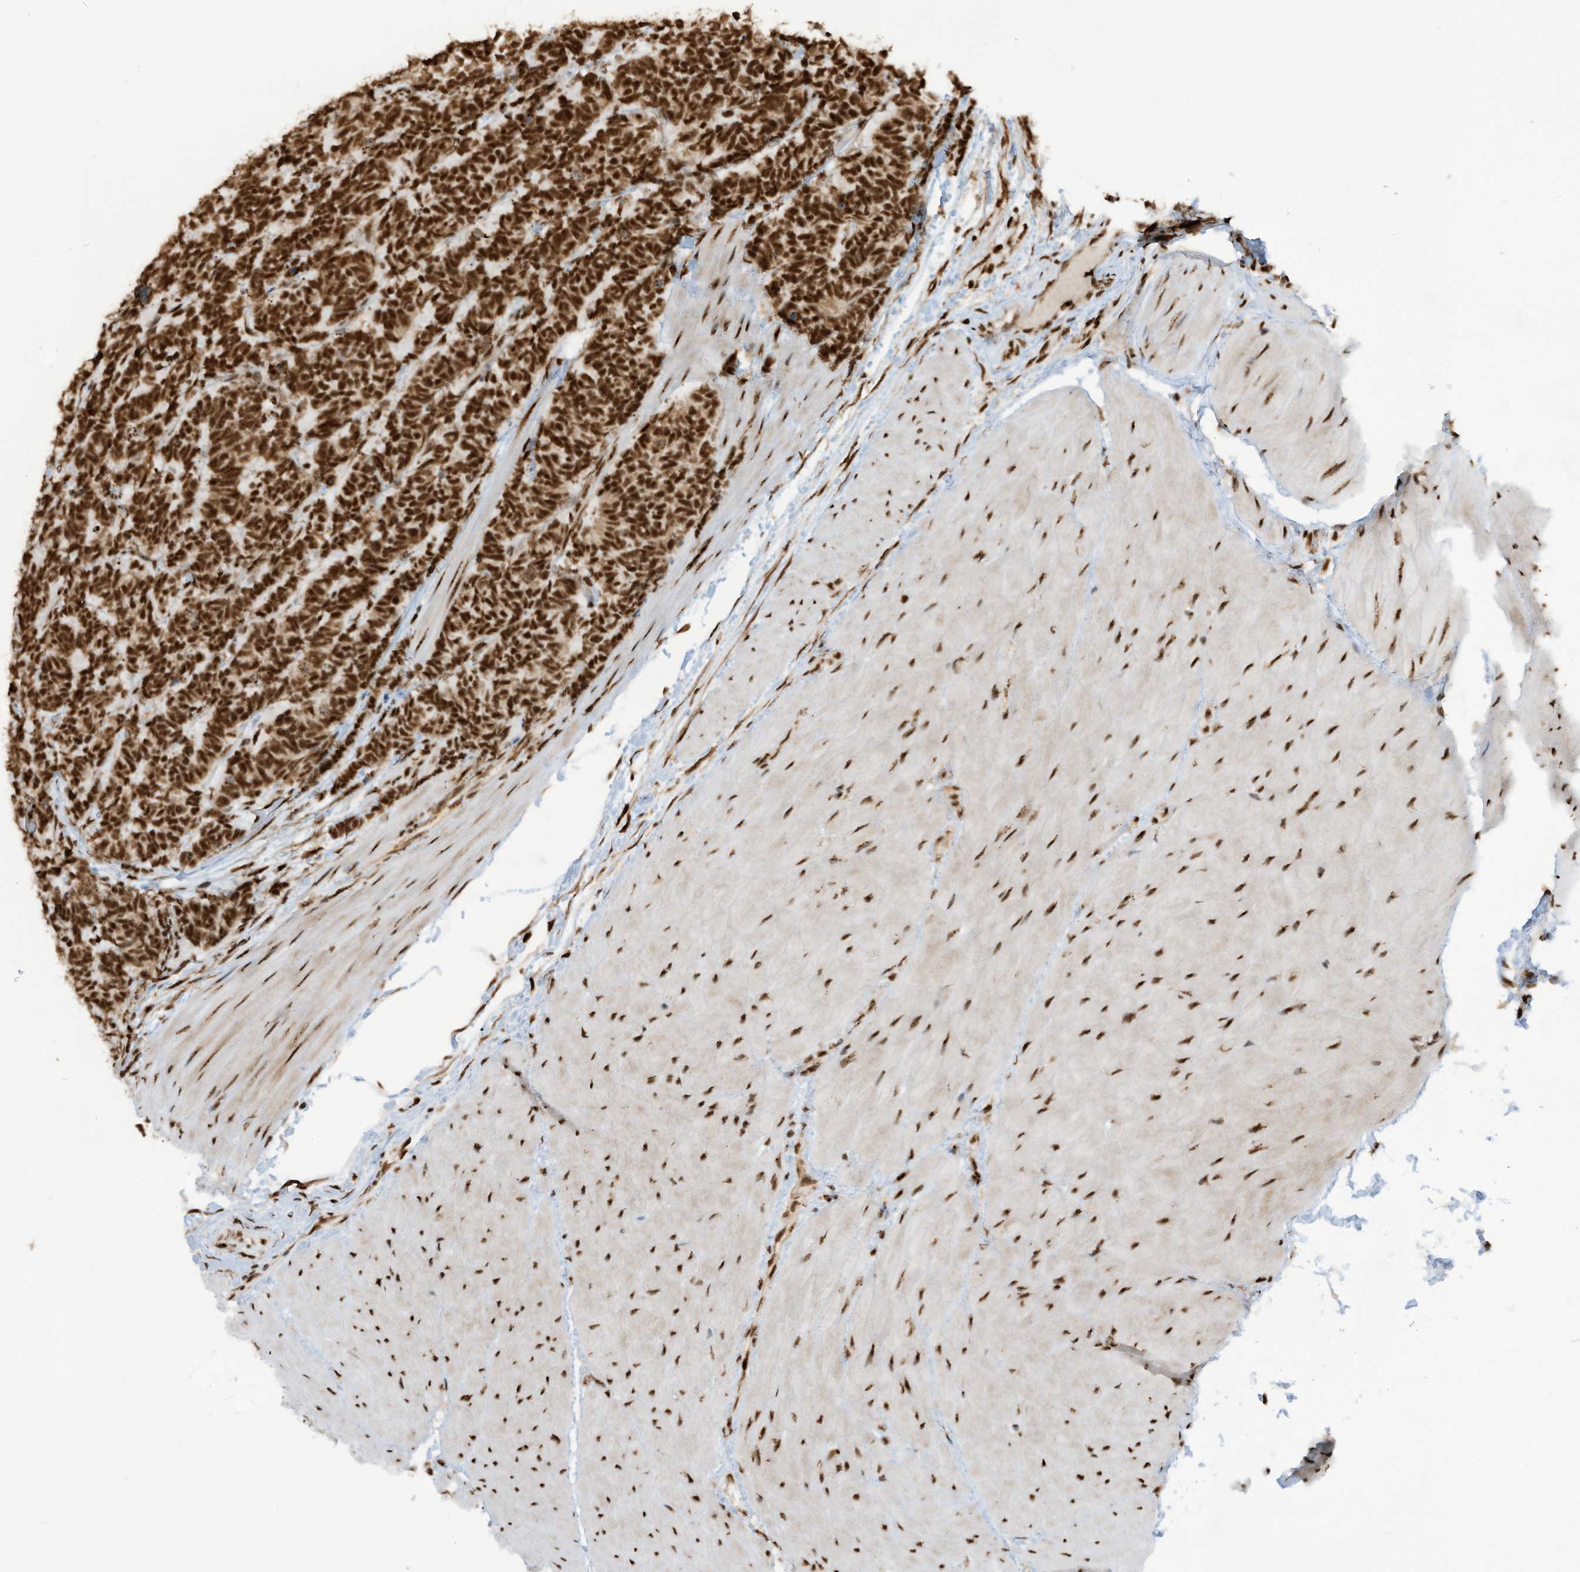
{"staining": {"intensity": "strong", "quantity": ">75%", "location": "cytoplasmic/membranous,nuclear"}, "tissue": "carcinoid", "cell_type": "Tumor cells", "image_type": "cancer", "snomed": [{"axis": "morphology", "description": "Carcinoma, NOS"}, {"axis": "morphology", "description": "Carcinoid, malignant, NOS"}, {"axis": "topography", "description": "Urinary bladder"}], "caption": "Strong cytoplasmic/membranous and nuclear protein expression is seen in approximately >75% of tumor cells in malignant carcinoid.", "gene": "LBH", "patient": {"sex": "male", "age": 57}}